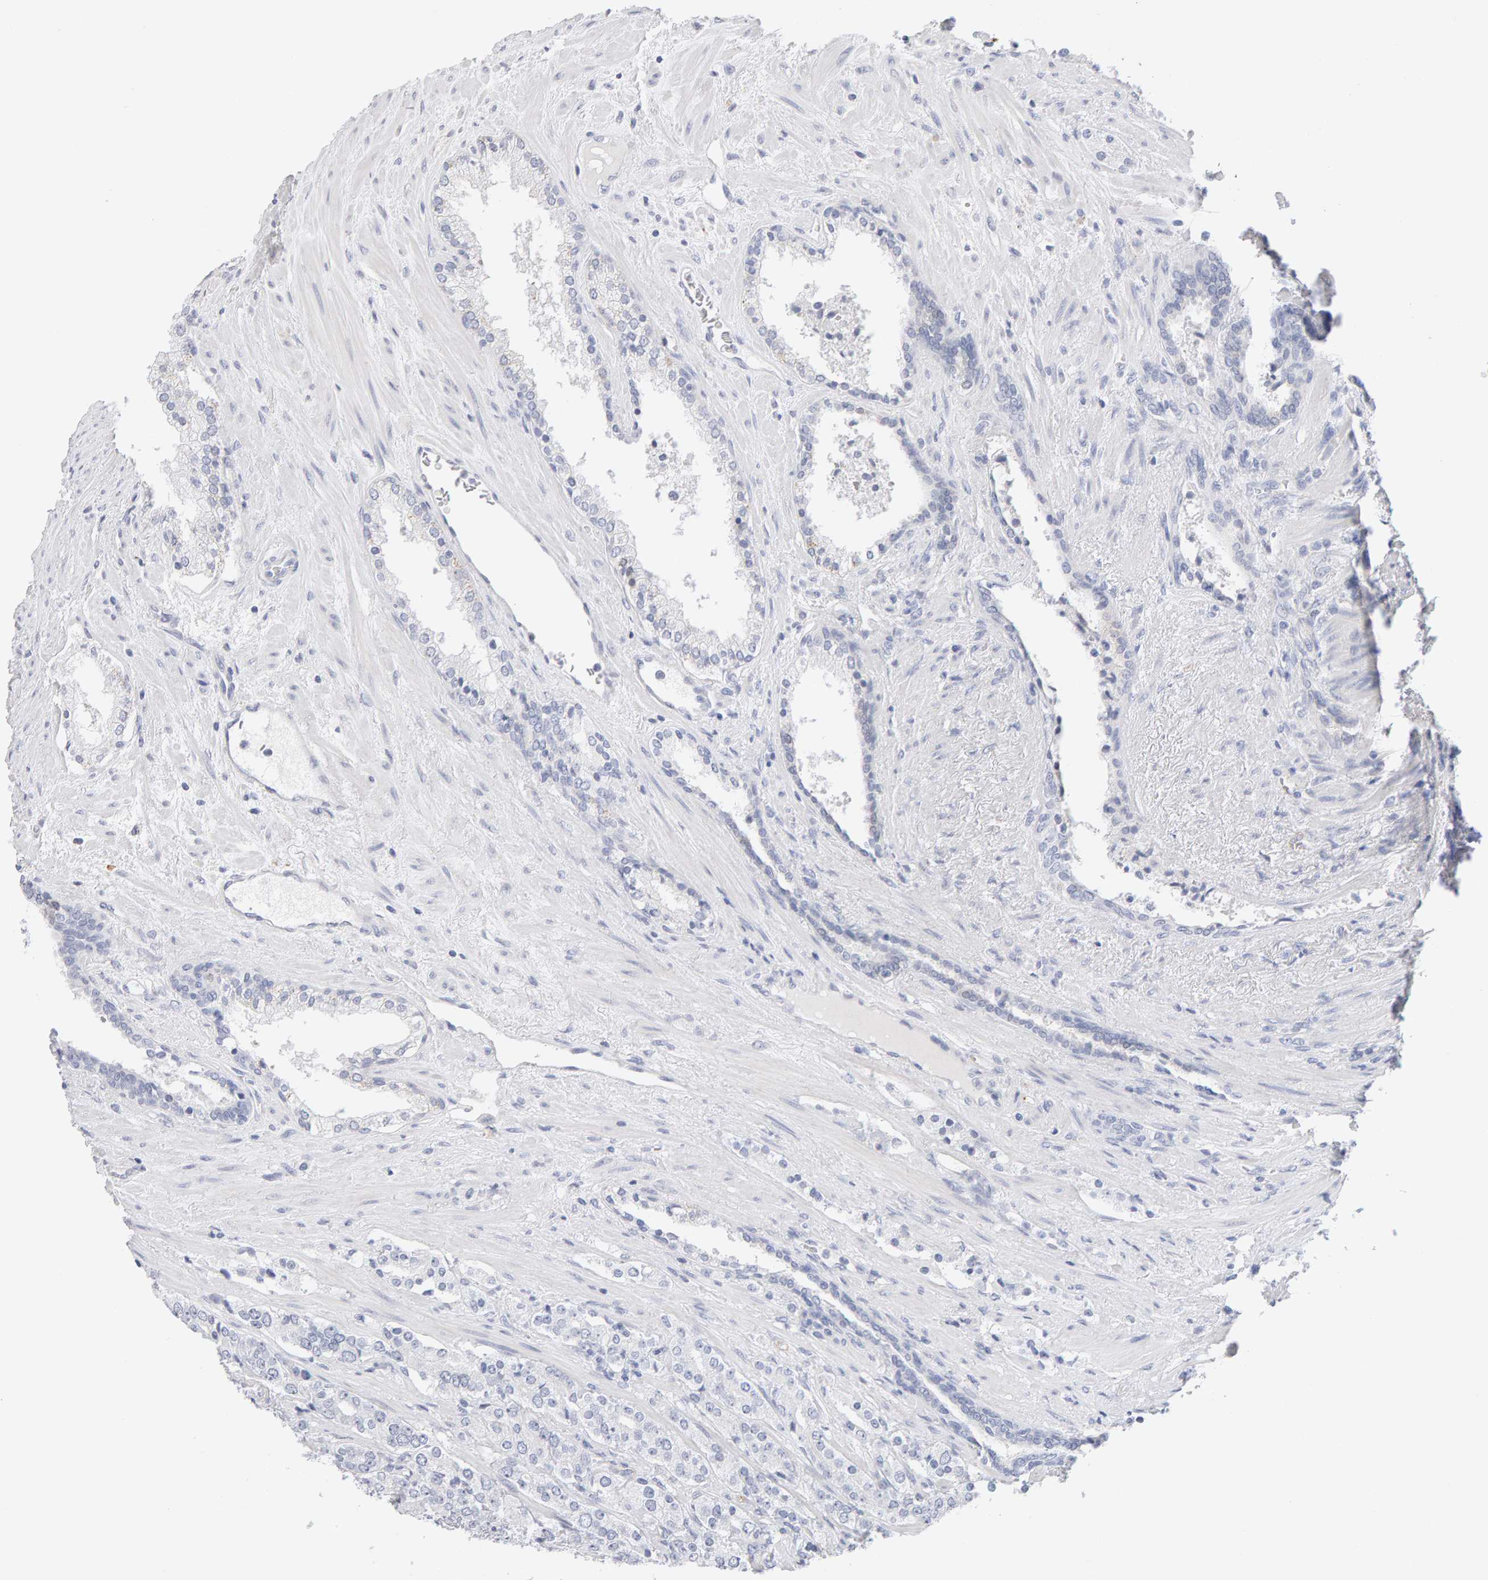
{"staining": {"intensity": "negative", "quantity": "none", "location": "none"}, "tissue": "prostate cancer", "cell_type": "Tumor cells", "image_type": "cancer", "snomed": [{"axis": "morphology", "description": "Adenocarcinoma, High grade"}, {"axis": "topography", "description": "Prostate"}], "caption": "Protein analysis of prostate adenocarcinoma (high-grade) reveals no significant expression in tumor cells.", "gene": "METRNL", "patient": {"sex": "male", "age": 71}}